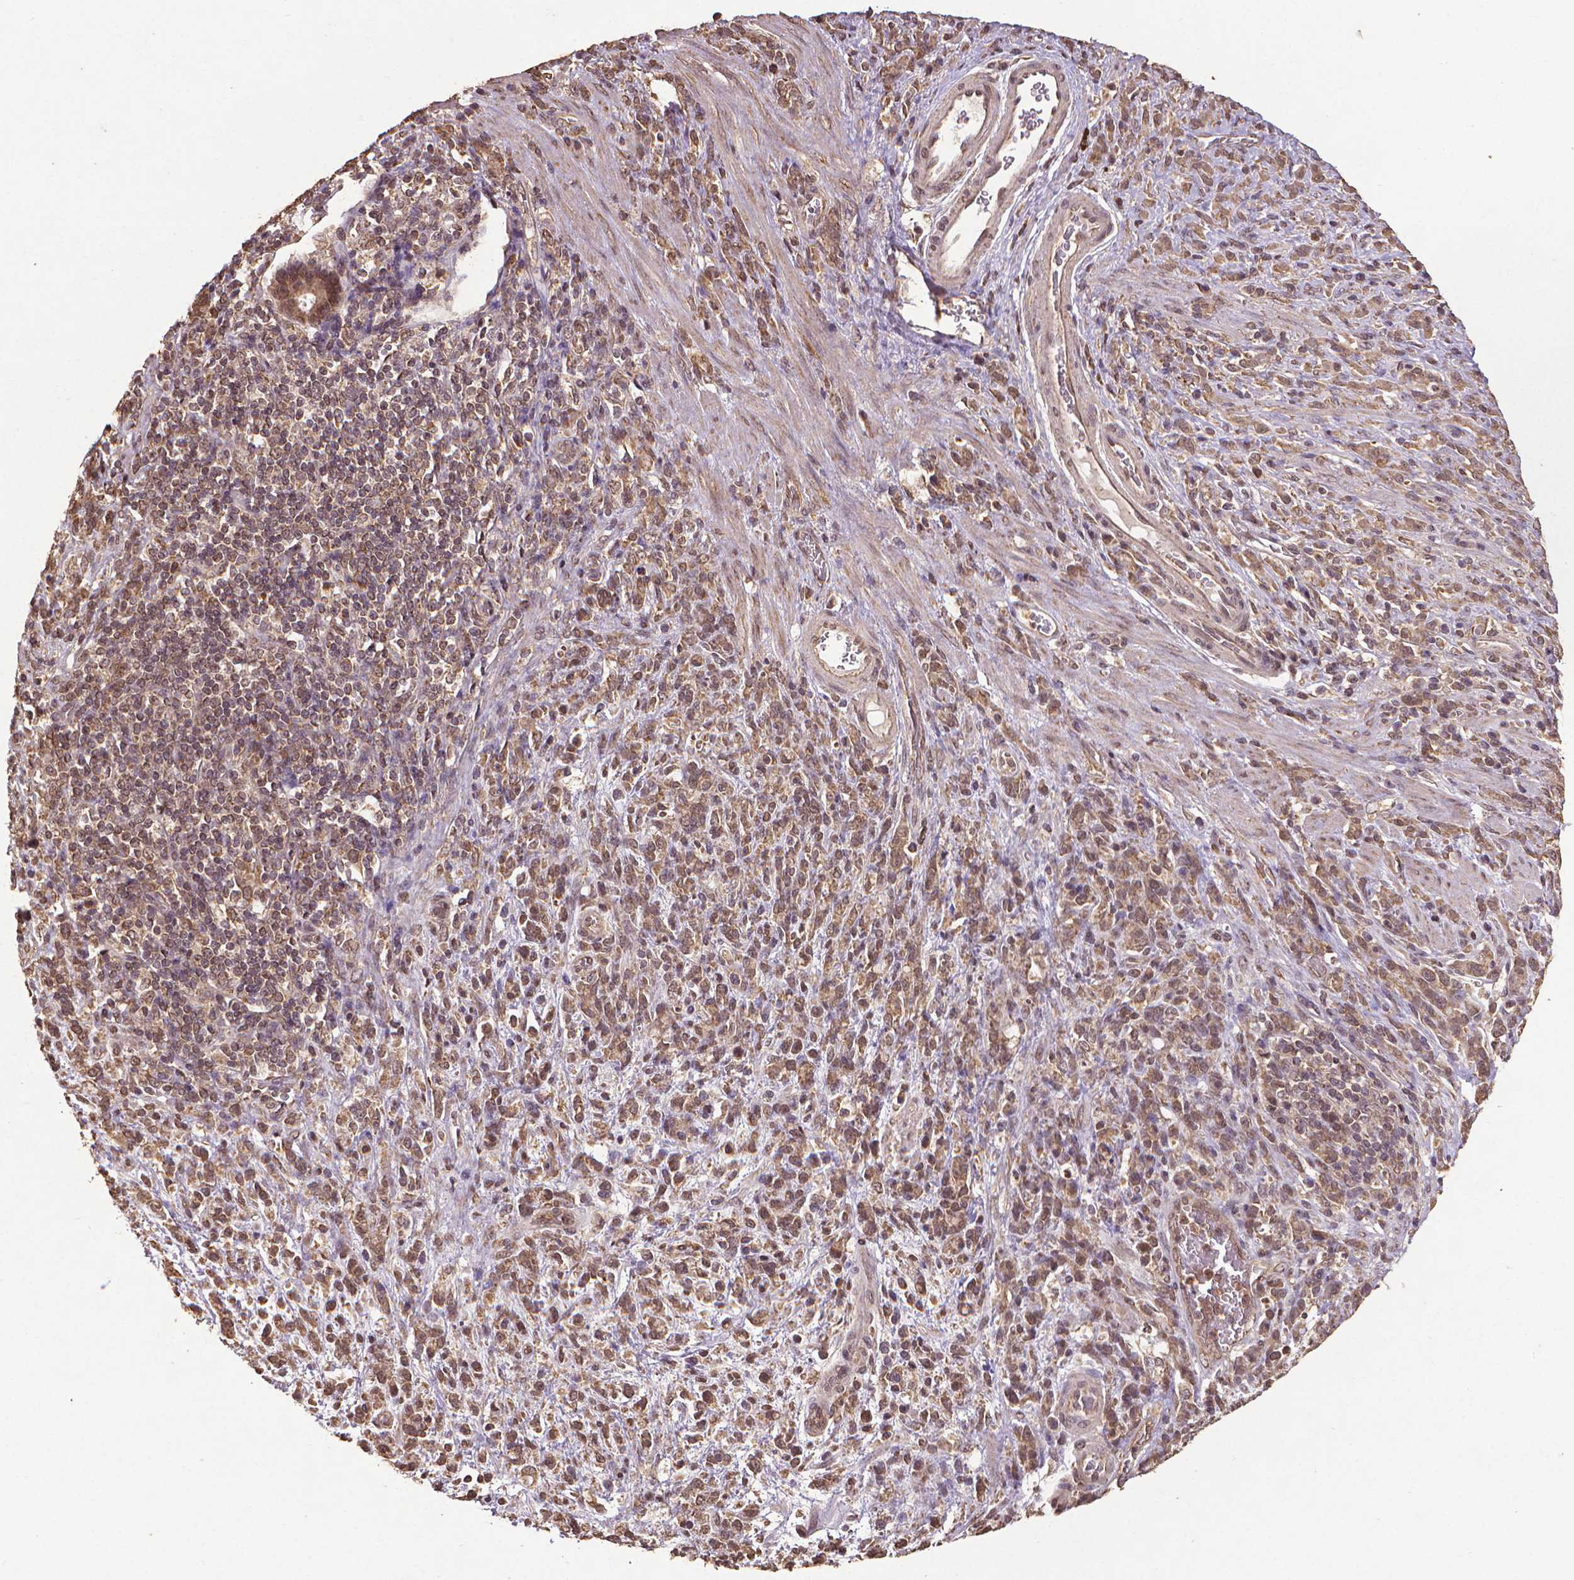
{"staining": {"intensity": "moderate", "quantity": ">75%", "location": "cytoplasmic/membranous,nuclear"}, "tissue": "stomach cancer", "cell_type": "Tumor cells", "image_type": "cancer", "snomed": [{"axis": "morphology", "description": "Adenocarcinoma, NOS"}, {"axis": "topography", "description": "Stomach"}], "caption": "Brown immunohistochemical staining in human stomach adenocarcinoma shows moderate cytoplasmic/membranous and nuclear staining in about >75% of tumor cells.", "gene": "DCAF1", "patient": {"sex": "female", "age": 57}}